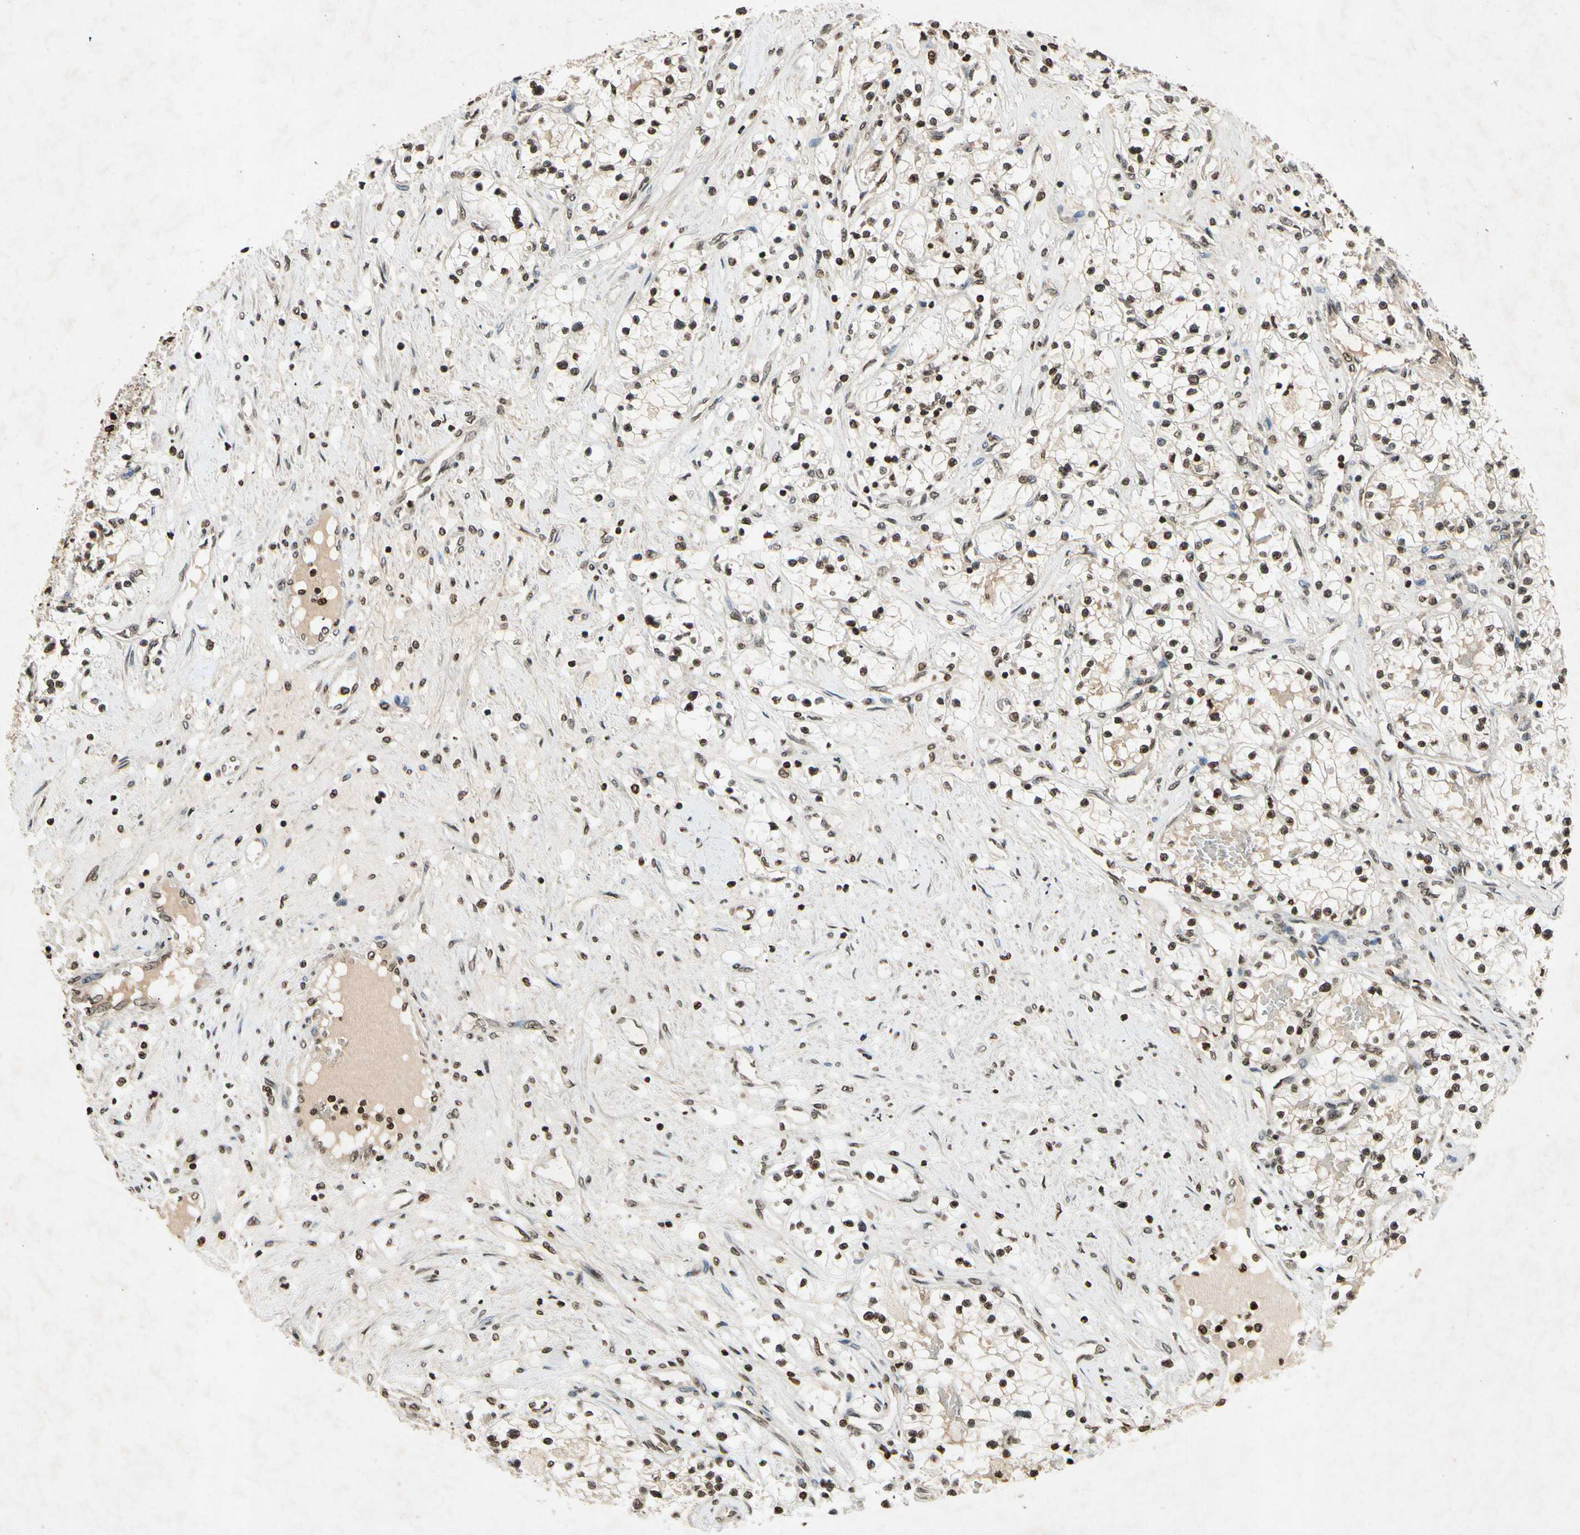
{"staining": {"intensity": "weak", "quantity": ">75%", "location": "nuclear"}, "tissue": "renal cancer", "cell_type": "Tumor cells", "image_type": "cancer", "snomed": [{"axis": "morphology", "description": "Adenocarcinoma, NOS"}, {"axis": "topography", "description": "Kidney"}], "caption": "Immunohistochemistry staining of adenocarcinoma (renal), which demonstrates low levels of weak nuclear expression in about >75% of tumor cells indicating weak nuclear protein positivity. The staining was performed using DAB (brown) for protein detection and nuclei were counterstained in hematoxylin (blue).", "gene": "HOXB3", "patient": {"sex": "male", "age": 68}}